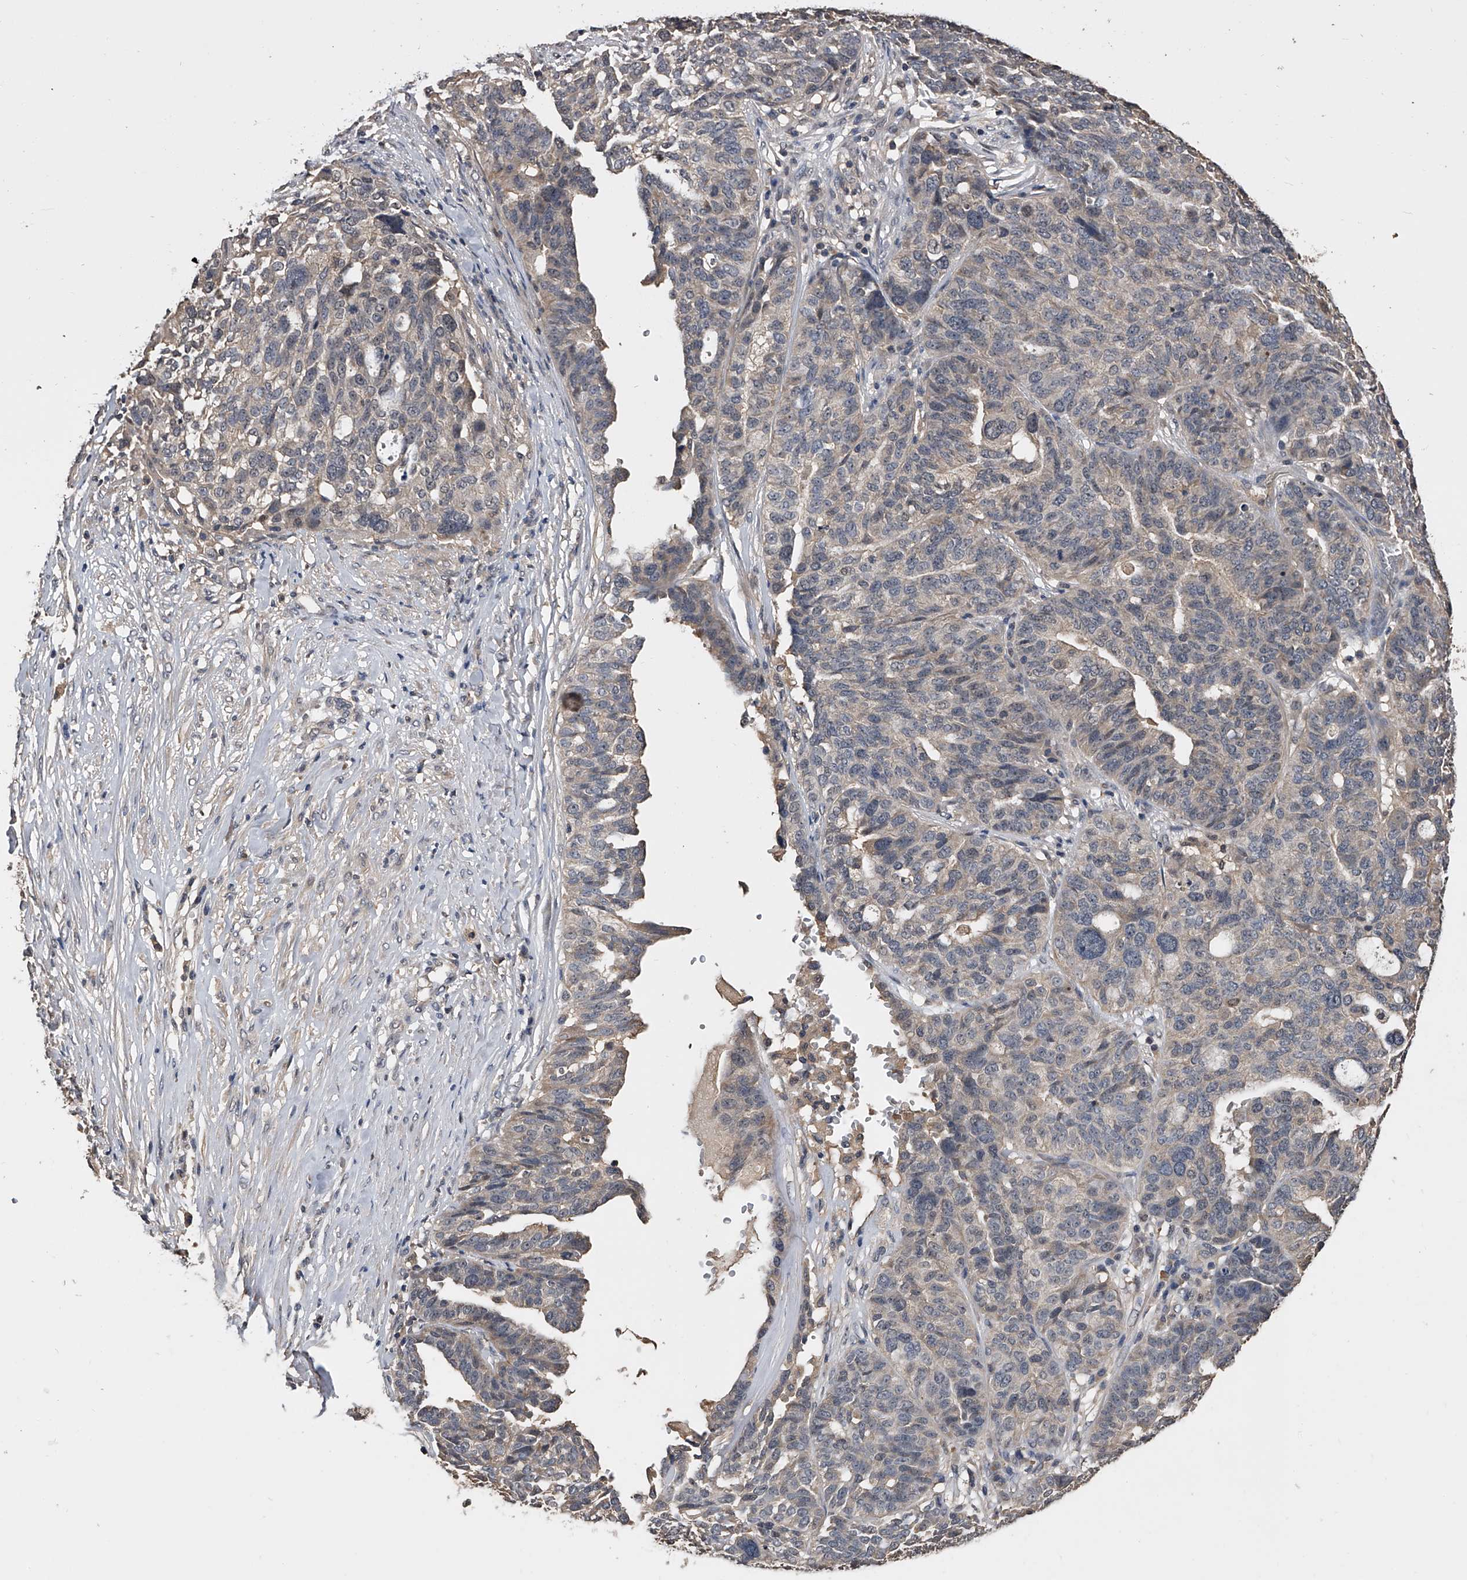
{"staining": {"intensity": "negative", "quantity": "none", "location": "none"}, "tissue": "ovarian cancer", "cell_type": "Tumor cells", "image_type": "cancer", "snomed": [{"axis": "morphology", "description": "Cystadenocarcinoma, serous, NOS"}, {"axis": "topography", "description": "Ovary"}], "caption": "A high-resolution photomicrograph shows immunohistochemistry (IHC) staining of ovarian cancer (serous cystadenocarcinoma), which demonstrates no significant positivity in tumor cells.", "gene": "EFCAB7", "patient": {"sex": "female", "age": 59}}